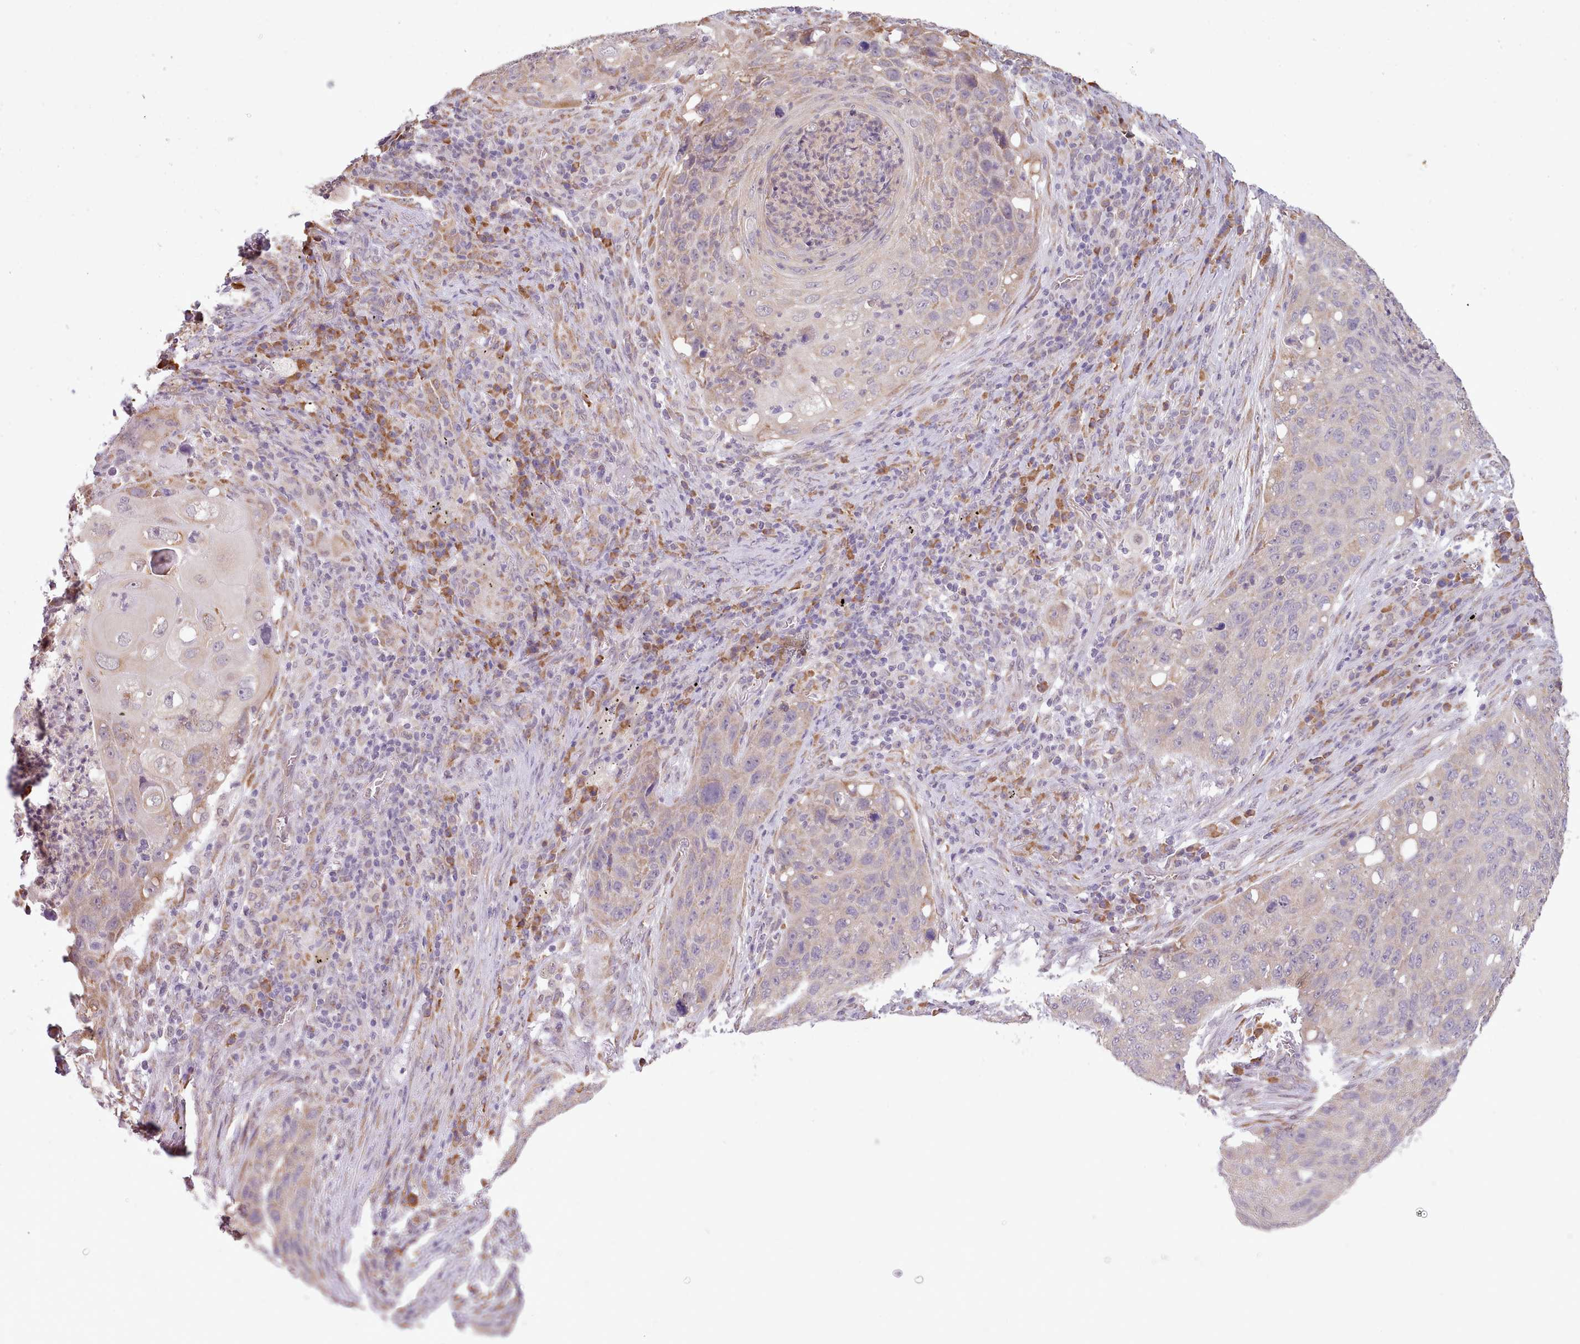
{"staining": {"intensity": "weak", "quantity": "25%-75%", "location": "cytoplasmic/membranous"}, "tissue": "lung cancer", "cell_type": "Tumor cells", "image_type": "cancer", "snomed": [{"axis": "morphology", "description": "Squamous cell carcinoma, NOS"}, {"axis": "topography", "description": "Lung"}], "caption": "The photomicrograph shows a brown stain indicating the presence of a protein in the cytoplasmic/membranous of tumor cells in lung squamous cell carcinoma.", "gene": "SEC61B", "patient": {"sex": "female", "age": 63}}